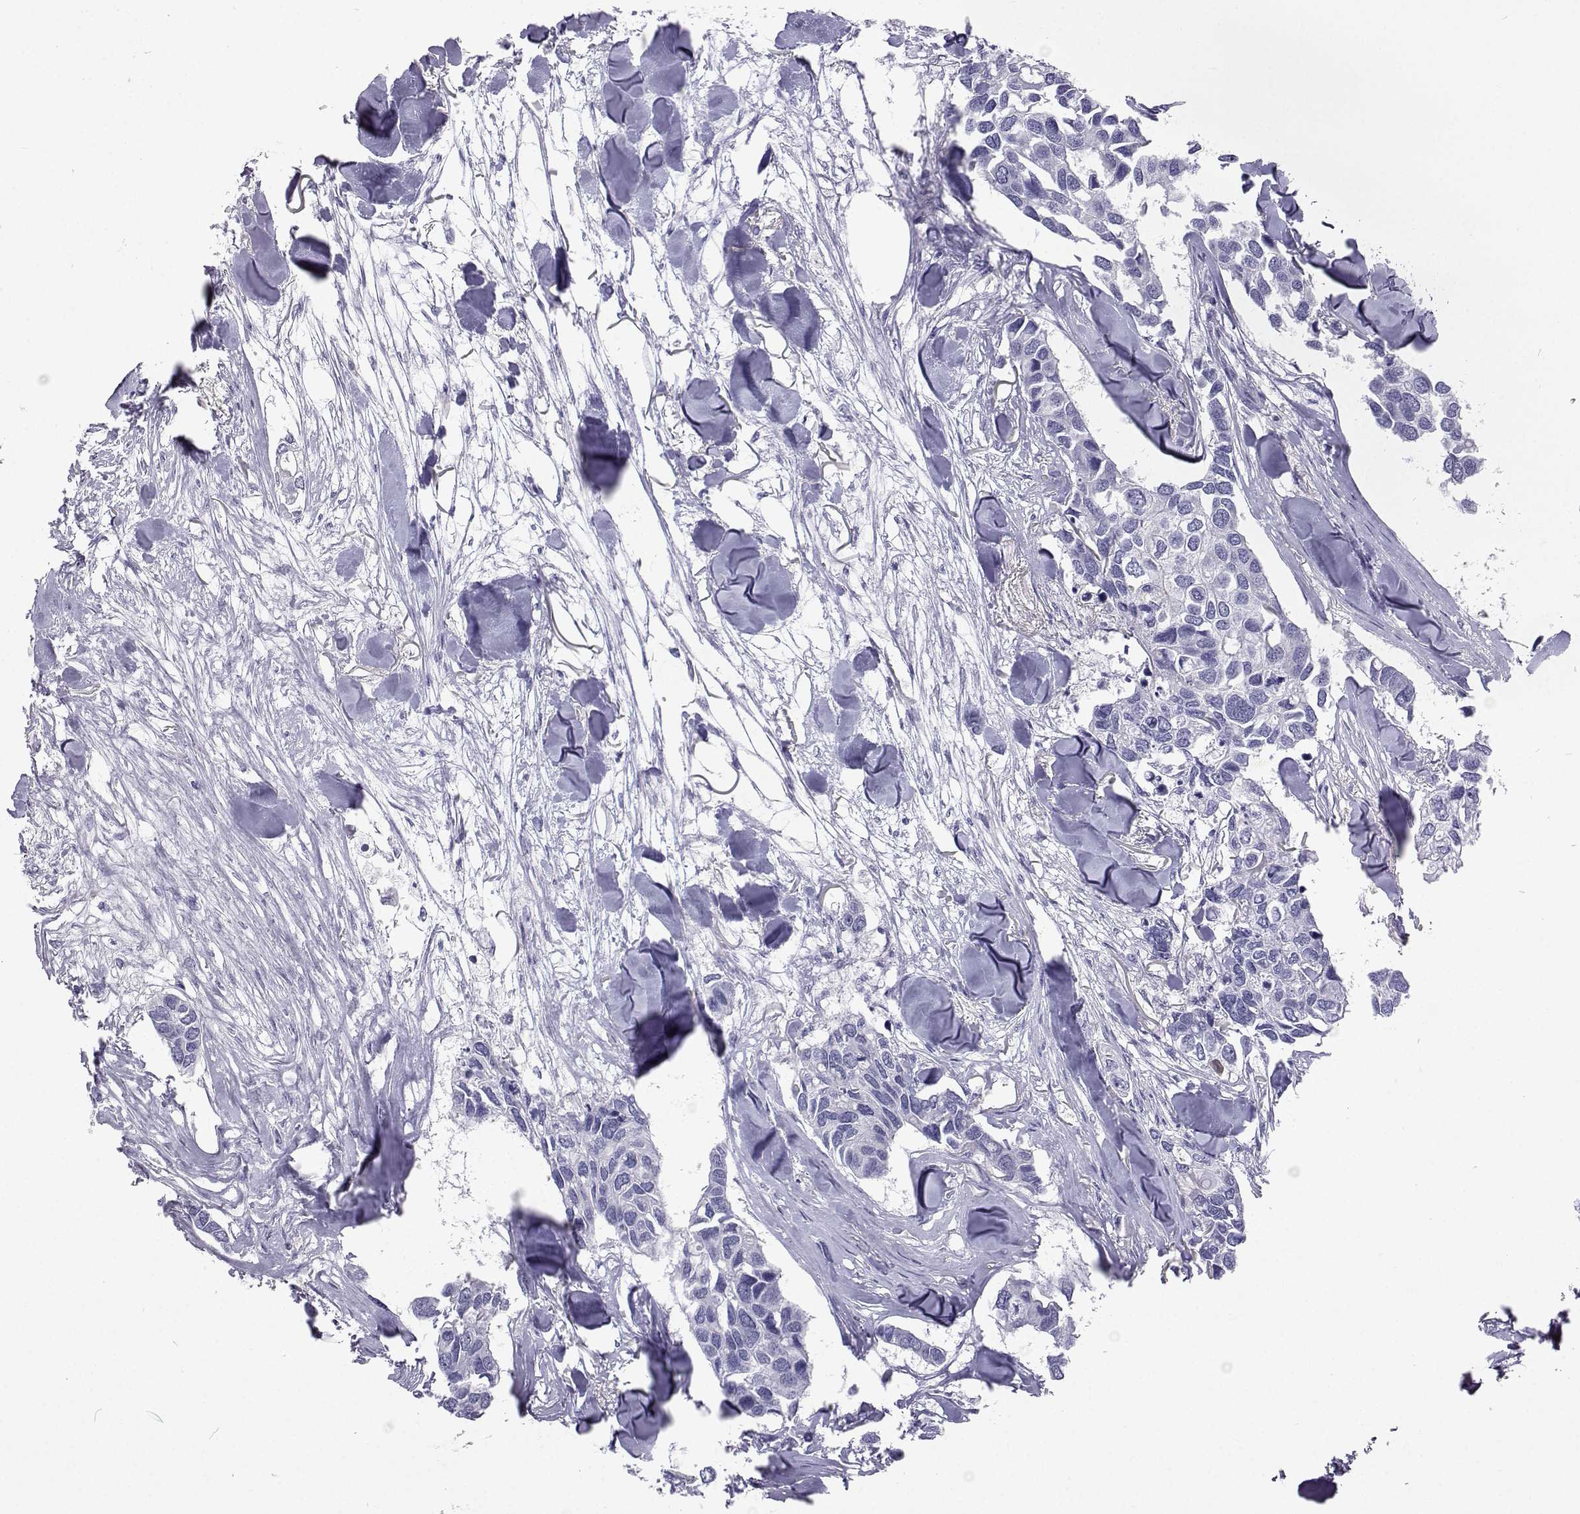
{"staining": {"intensity": "negative", "quantity": "none", "location": "none"}, "tissue": "breast cancer", "cell_type": "Tumor cells", "image_type": "cancer", "snomed": [{"axis": "morphology", "description": "Duct carcinoma"}, {"axis": "topography", "description": "Breast"}], "caption": "Infiltrating ductal carcinoma (breast) was stained to show a protein in brown. There is no significant staining in tumor cells.", "gene": "GALM", "patient": {"sex": "female", "age": 83}}